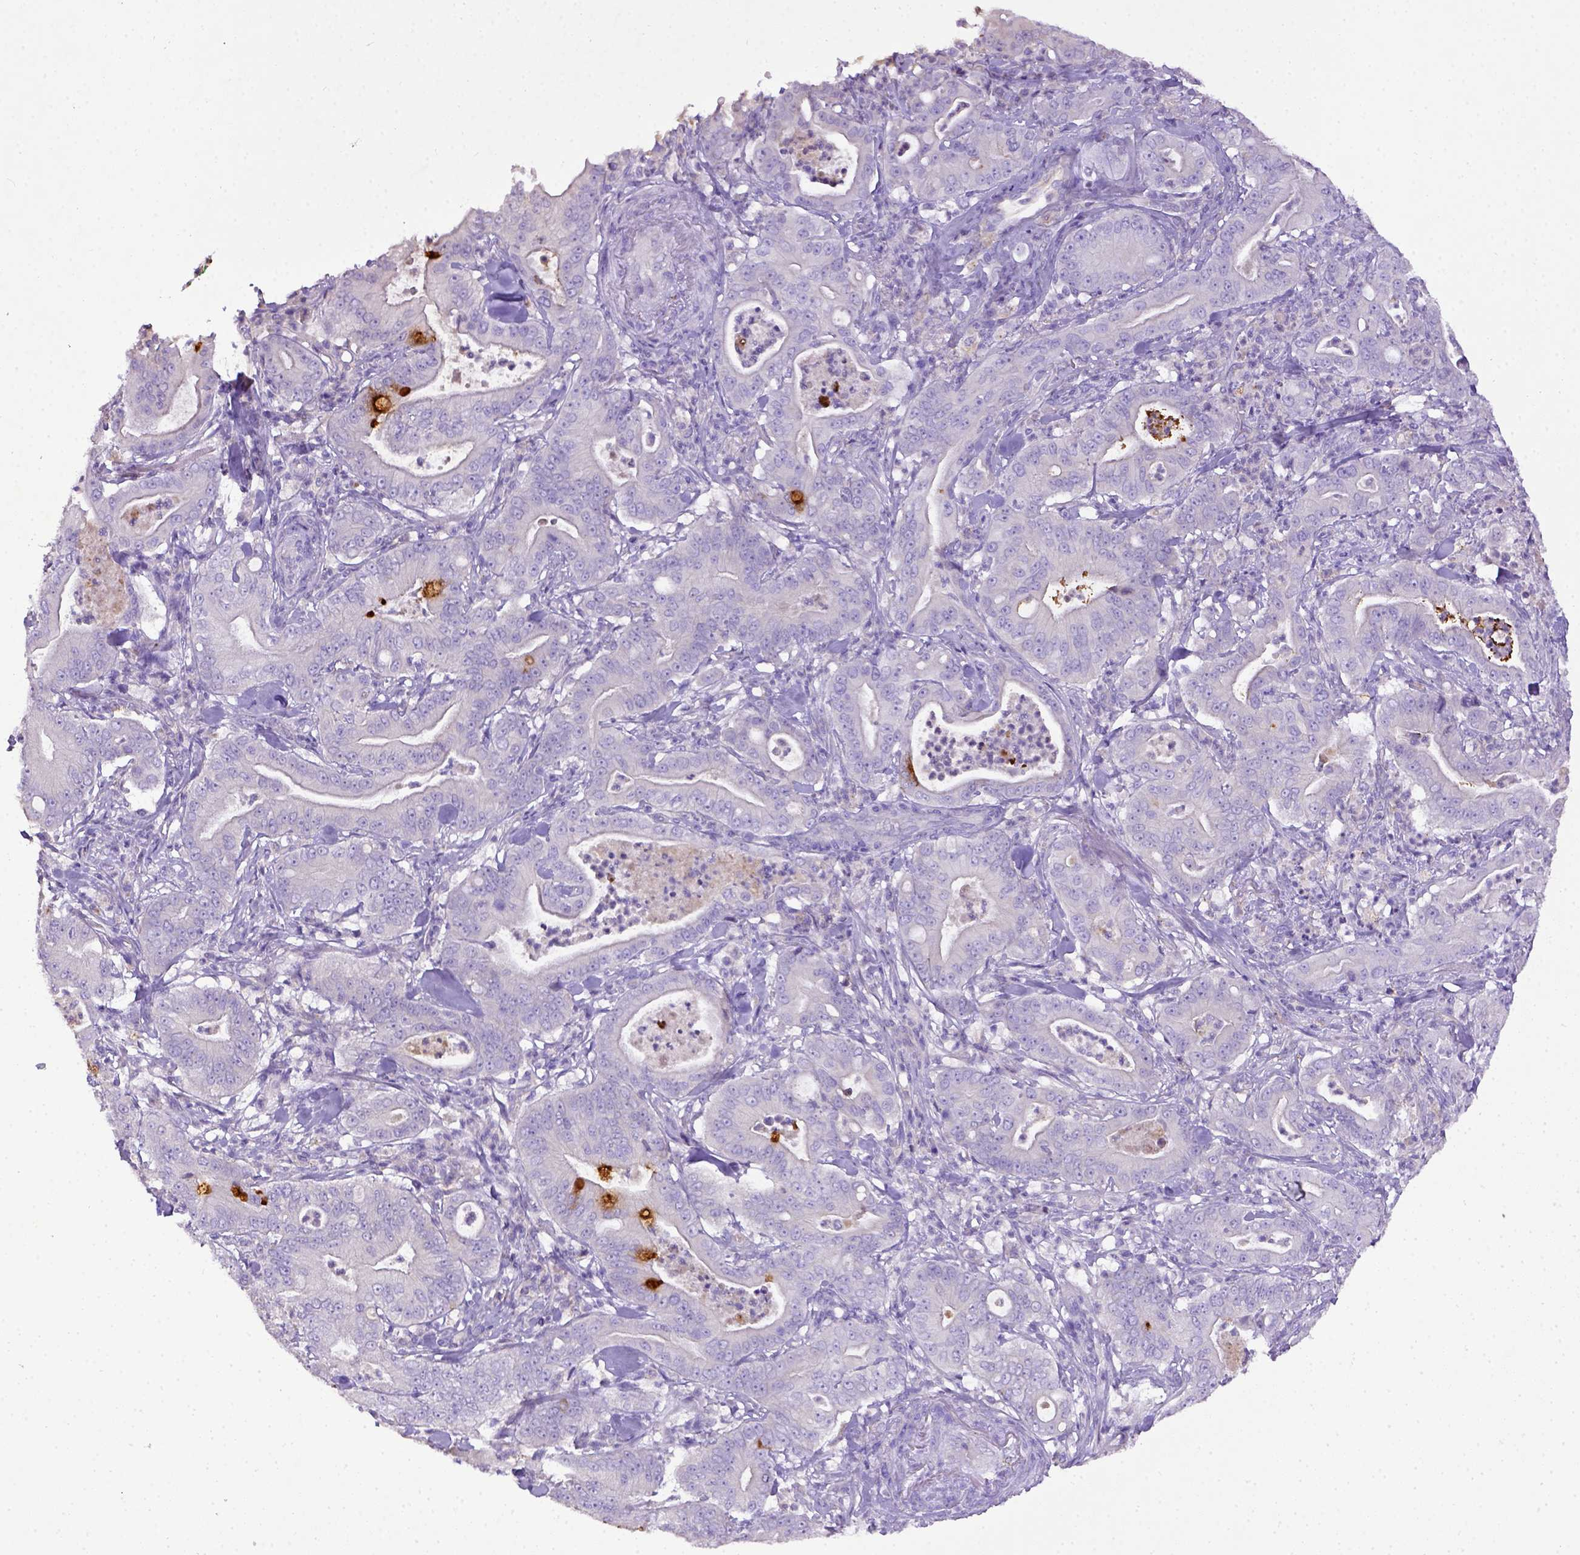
{"staining": {"intensity": "negative", "quantity": "none", "location": "none"}, "tissue": "pancreatic cancer", "cell_type": "Tumor cells", "image_type": "cancer", "snomed": [{"axis": "morphology", "description": "Adenocarcinoma, NOS"}, {"axis": "topography", "description": "Pancreas"}], "caption": "DAB (3,3'-diaminobenzidine) immunohistochemical staining of human pancreatic adenocarcinoma demonstrates no significant staining in tumor cells. (IHC, brightfield microscopy, high magnification).", "gene": "CD40", "patient": {"sex": "male", "age": 71}}